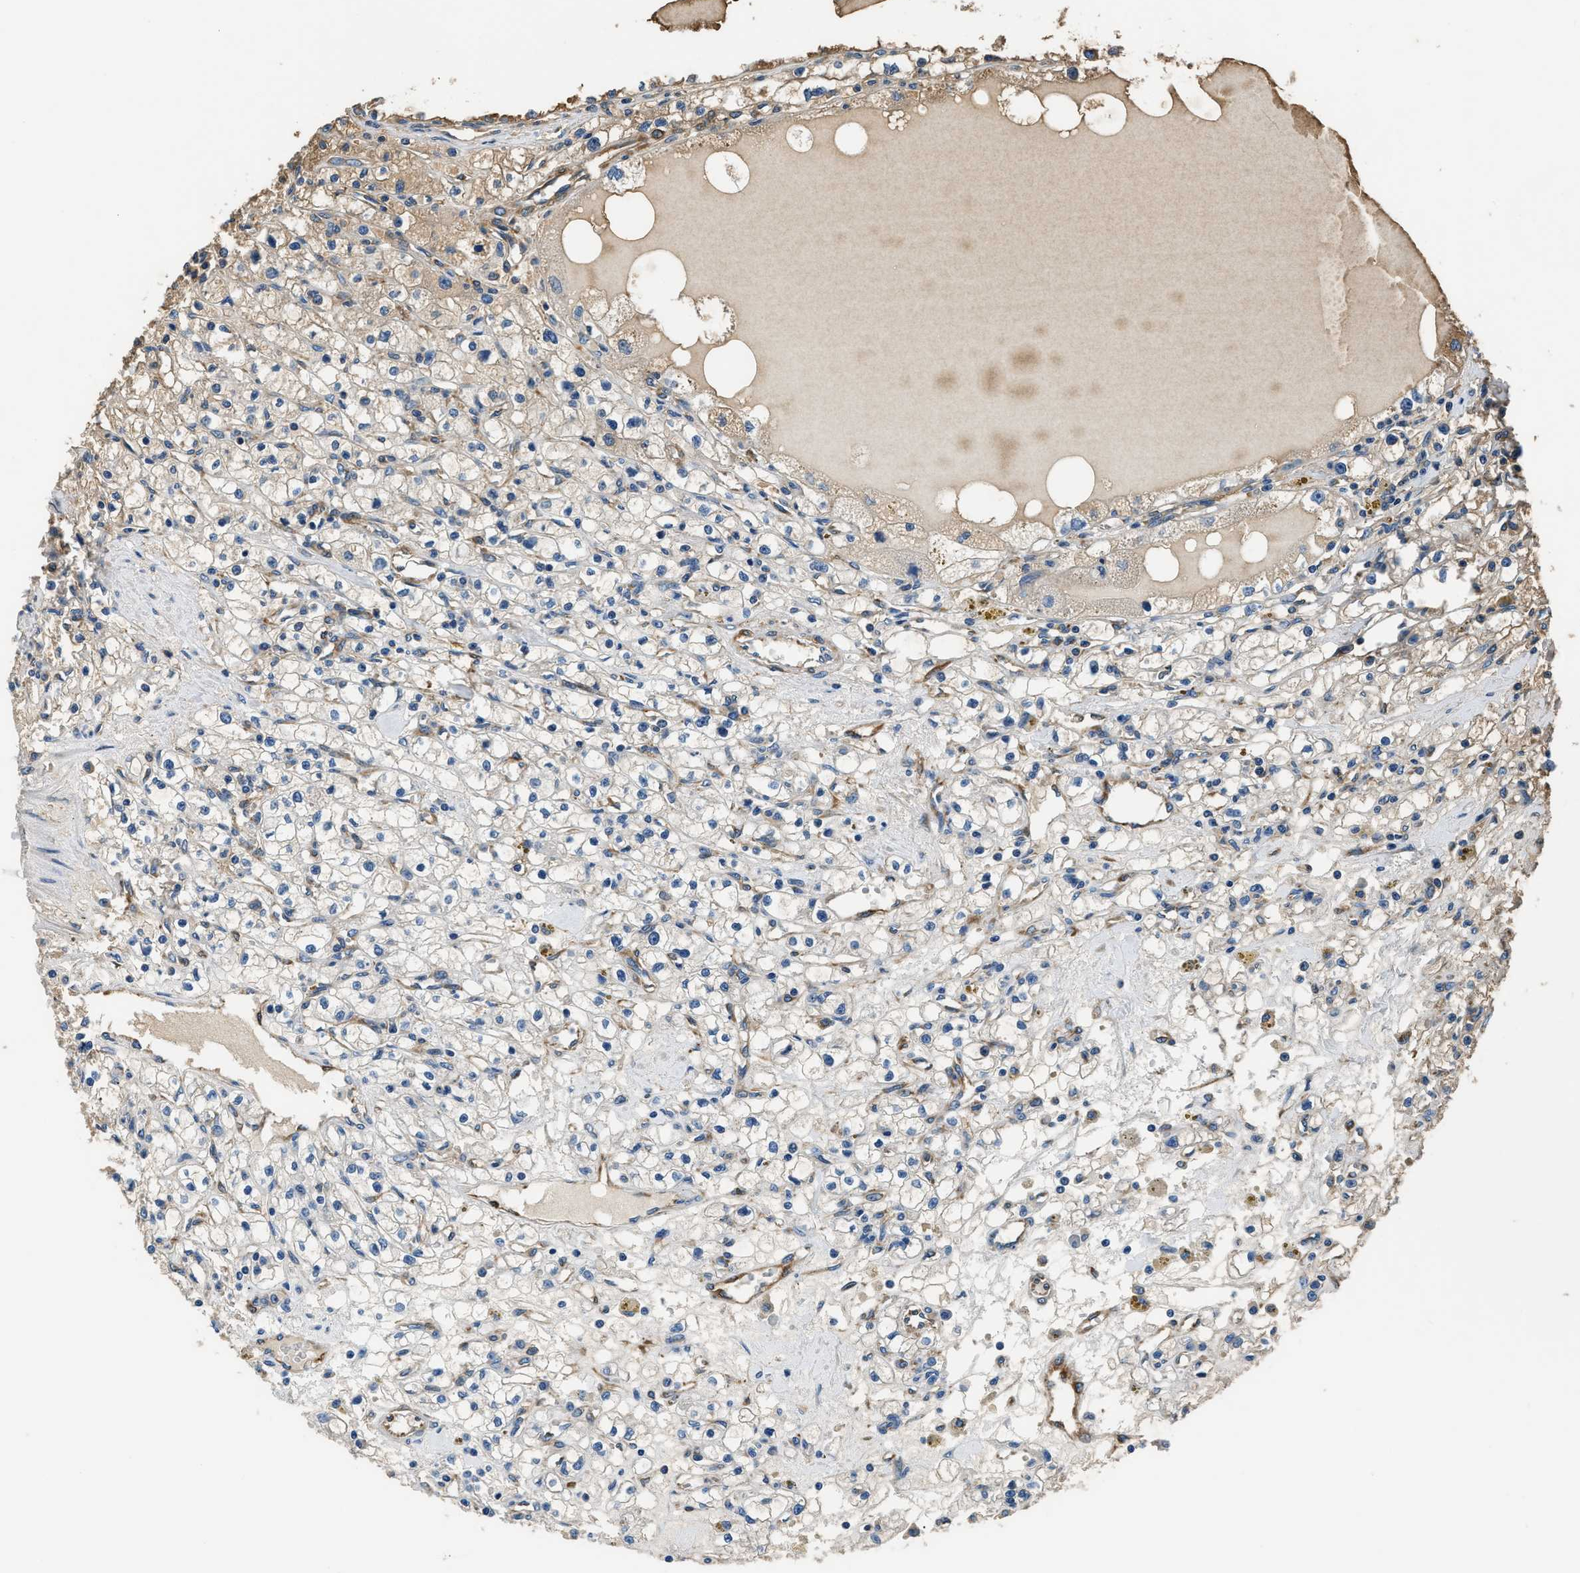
{"staining": {"intensity": "negative", "quantity": "none", "location": "none"}, "tissue": "renal cancer", "cell_type": "Tumor cells", "image_type": "cancer", "snomed": [{"axis": "morphology", "description": "Adenocarcinoma, NOS"}, {"axis": "topography", "description": "Kidney"}], "caption": "Tumor cells are negative for brown protein staining in renal cancer. (Brightfield microscopy of DAB immunohistochemistry (IHC) at high magnification).", "gene": "EEA1", "patient": {"sex": "male", "age": 56}}